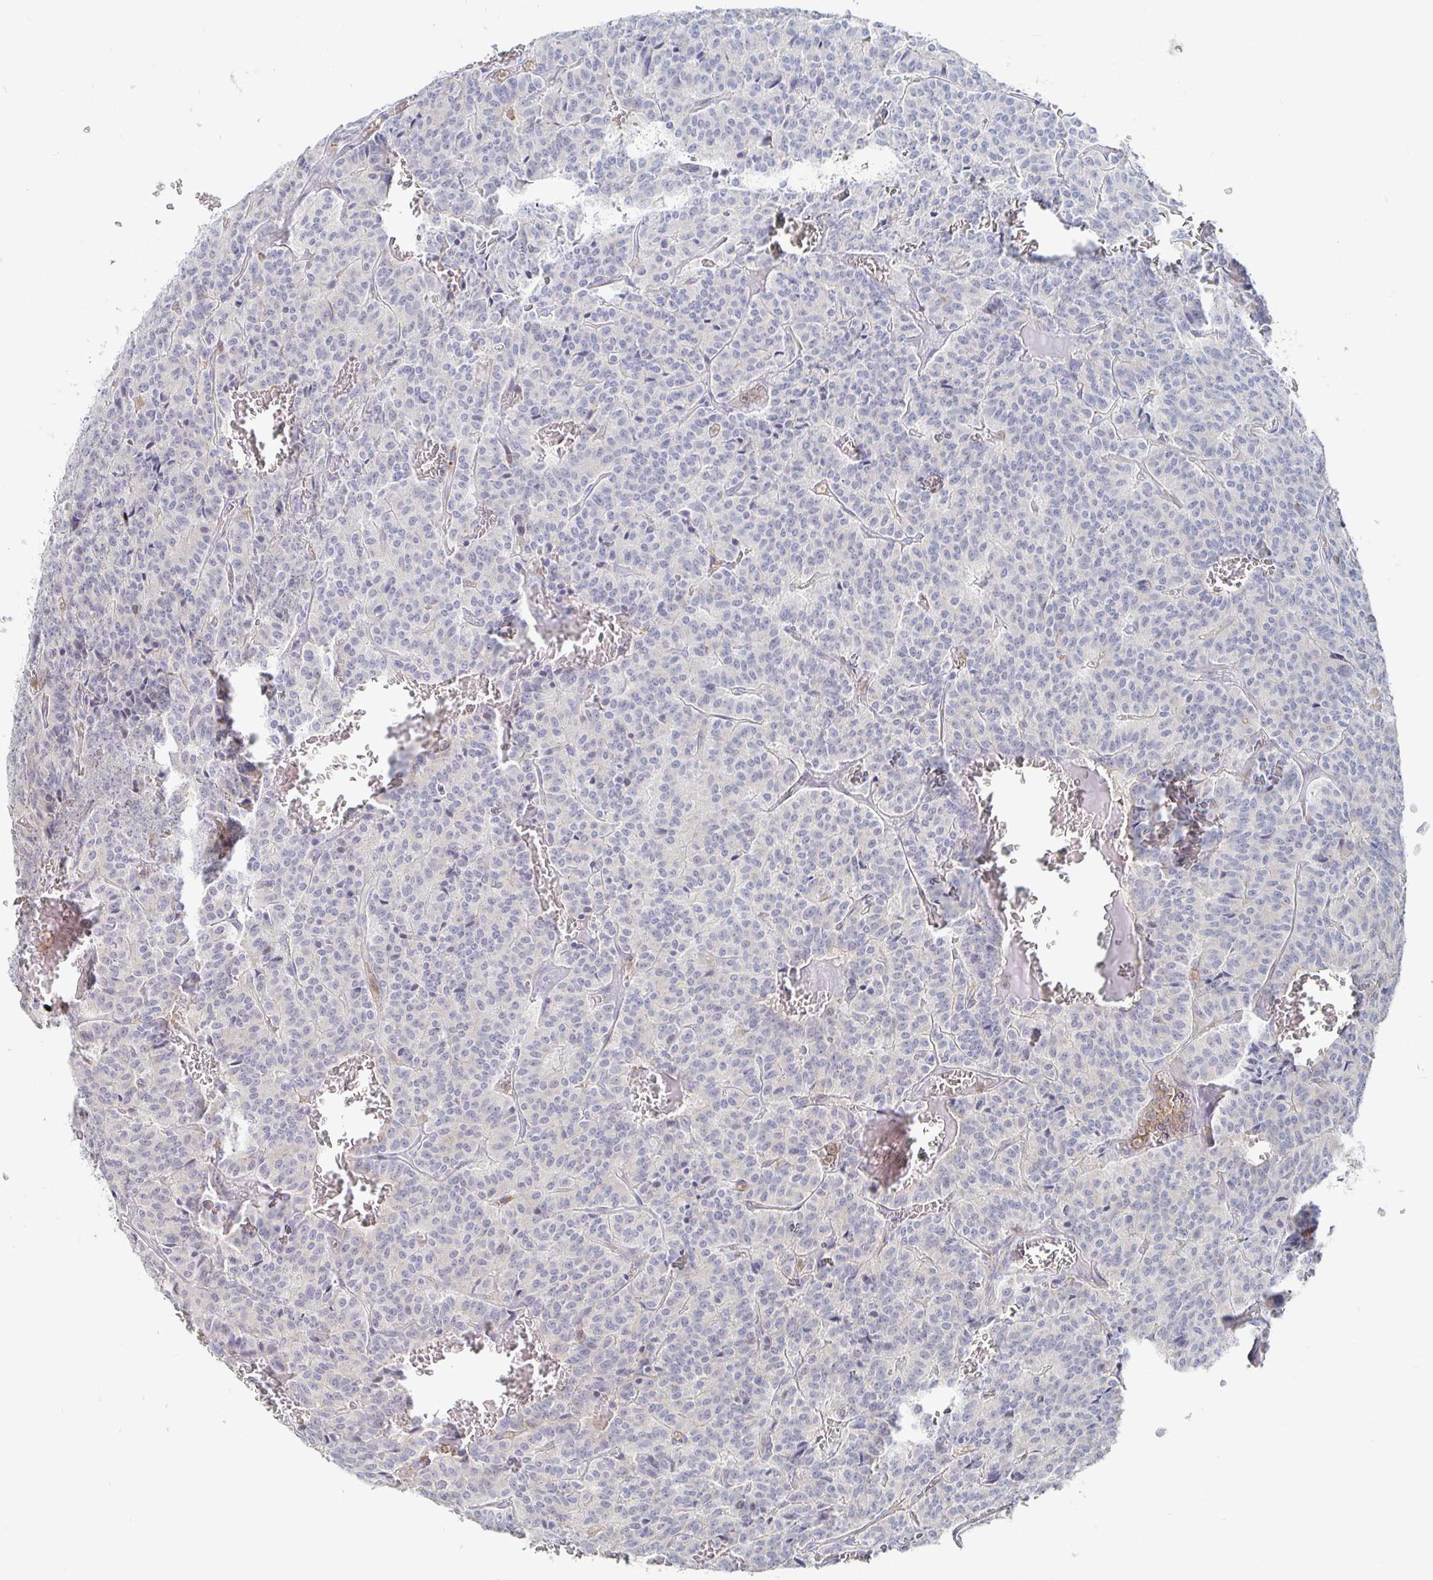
{"staining": {"intensity": "negative", "quantity": "none", "location": "none"}, "tissue": "carcinoid", "cell_type": "Tumor cells", "image_type": "cancer", "snomed": [{"axis": "morphology", "description": "Carcinoid, malignant, NOS"}, {"axis": "topography", "description": "Lung"}], "caption": "Tumor cells are negative for brown protein staining in carcinoid.", "gene": "PIK3CD", "patient": {"sex": "male", "age": 70}}